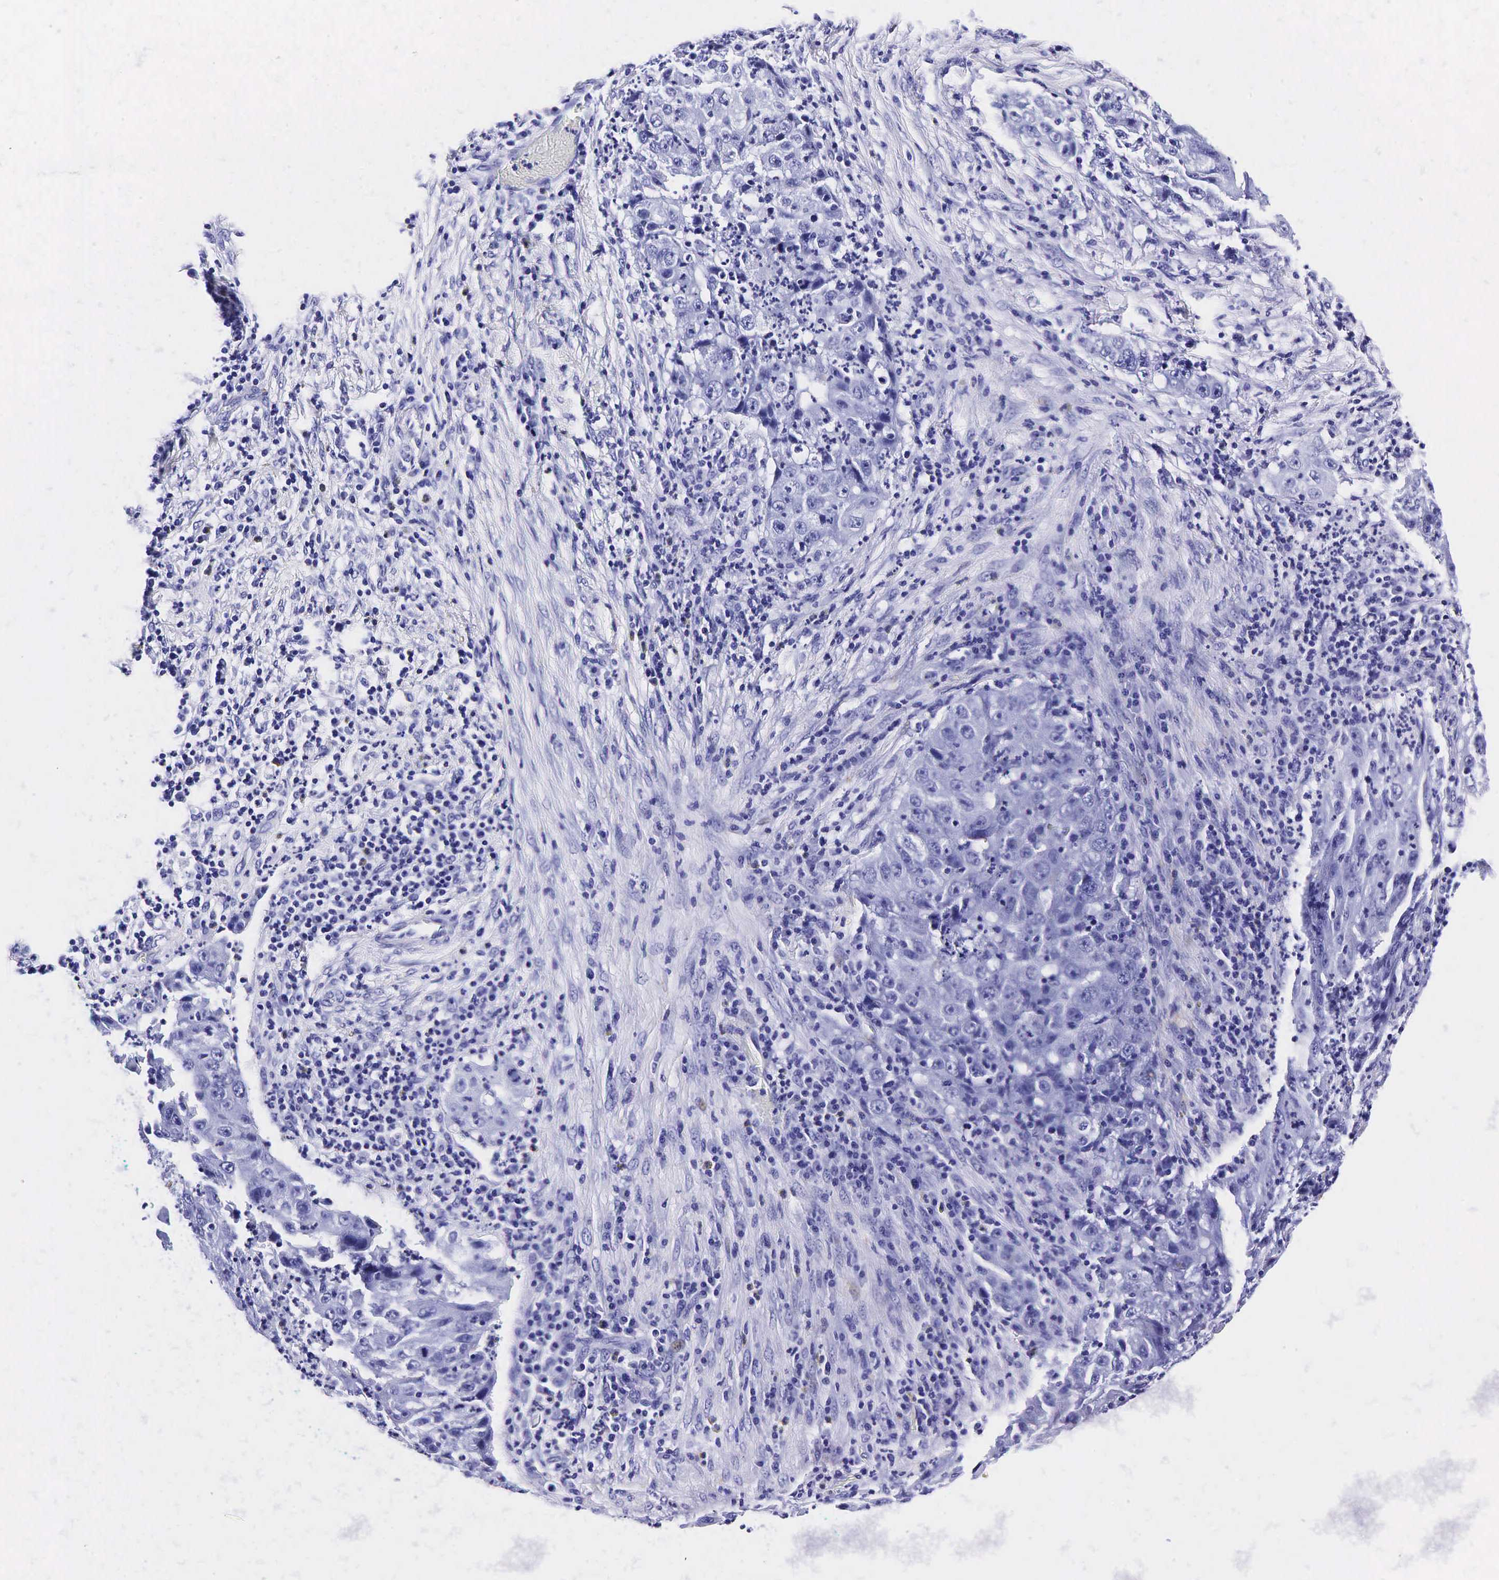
{"staining": {"intensity": "negative", "quantity": "none", "location": "none"}, "tissue": "lung cancer", "cell_type": "Tumor cells", "image_type": "cancer", "snomed": [{"axis": "morphology", "description": "Squamous cell carcinoma, NOS"}, {"axis": "topography", "description": "Lung"}], "caption": "Immunohistochemistry histopathology image of neoplastic tissue: lung cancer (squamous cell carcinoma) stained with DAB exhibits no significant protein positivity in tumor cells.", "gene": "KLK3", "patient": {"sex": "male", "age": 64}}